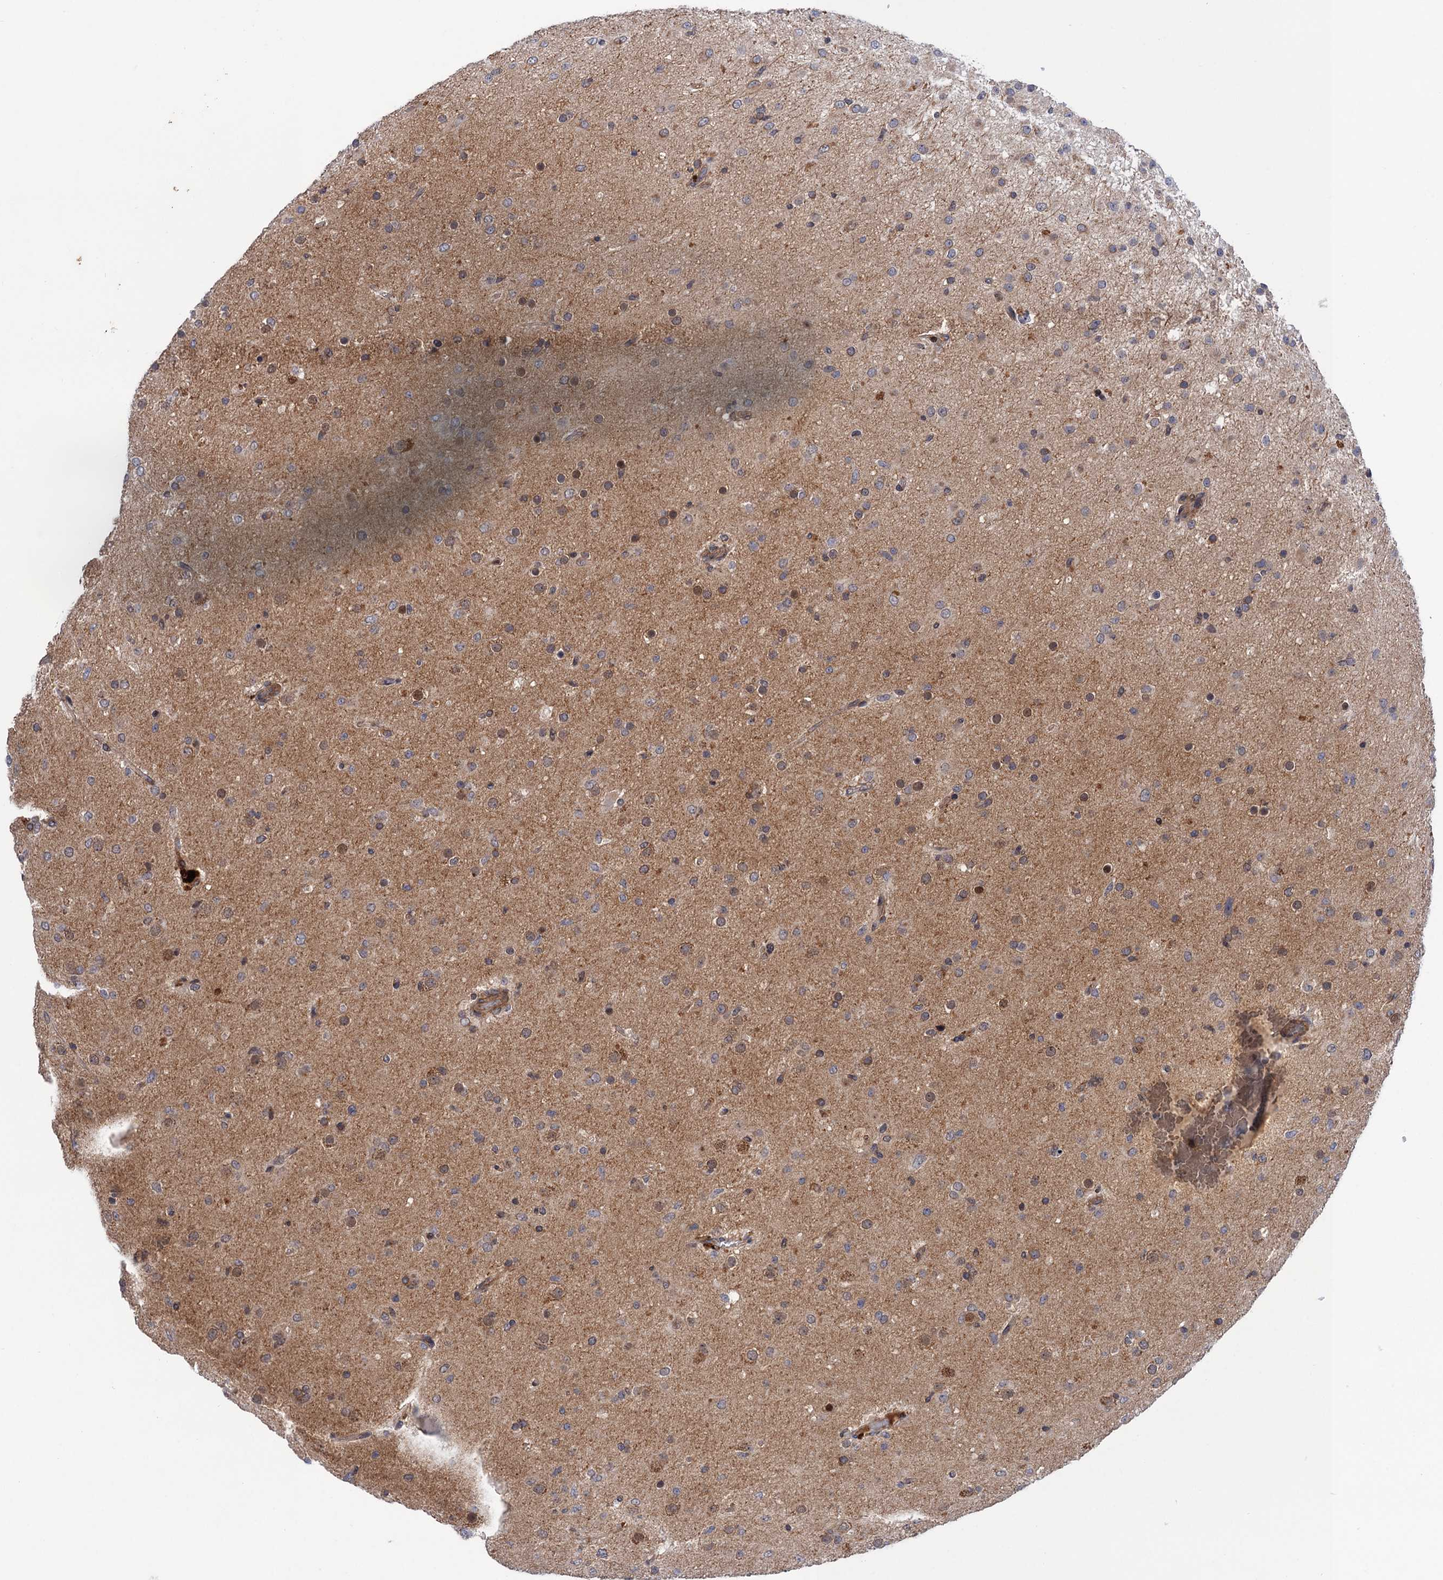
{"staining": {"intensity": "weak", "quantity": "<25%", "location": "cytoplasmic/membranous"}, "tissue": "glioma", "cell_type": "Tumor cells", "image_type": "cancer", "snomed": [{"axis": "morphology", "description": "Glioma, malignant, Low grade"}, {"axis": "topography", "description": "Brain"}], "caption": "Tumor cells show no significant protein staining in glioma.", "gene": "NEK8", "patient": {"sex": "male", "age": 65}}